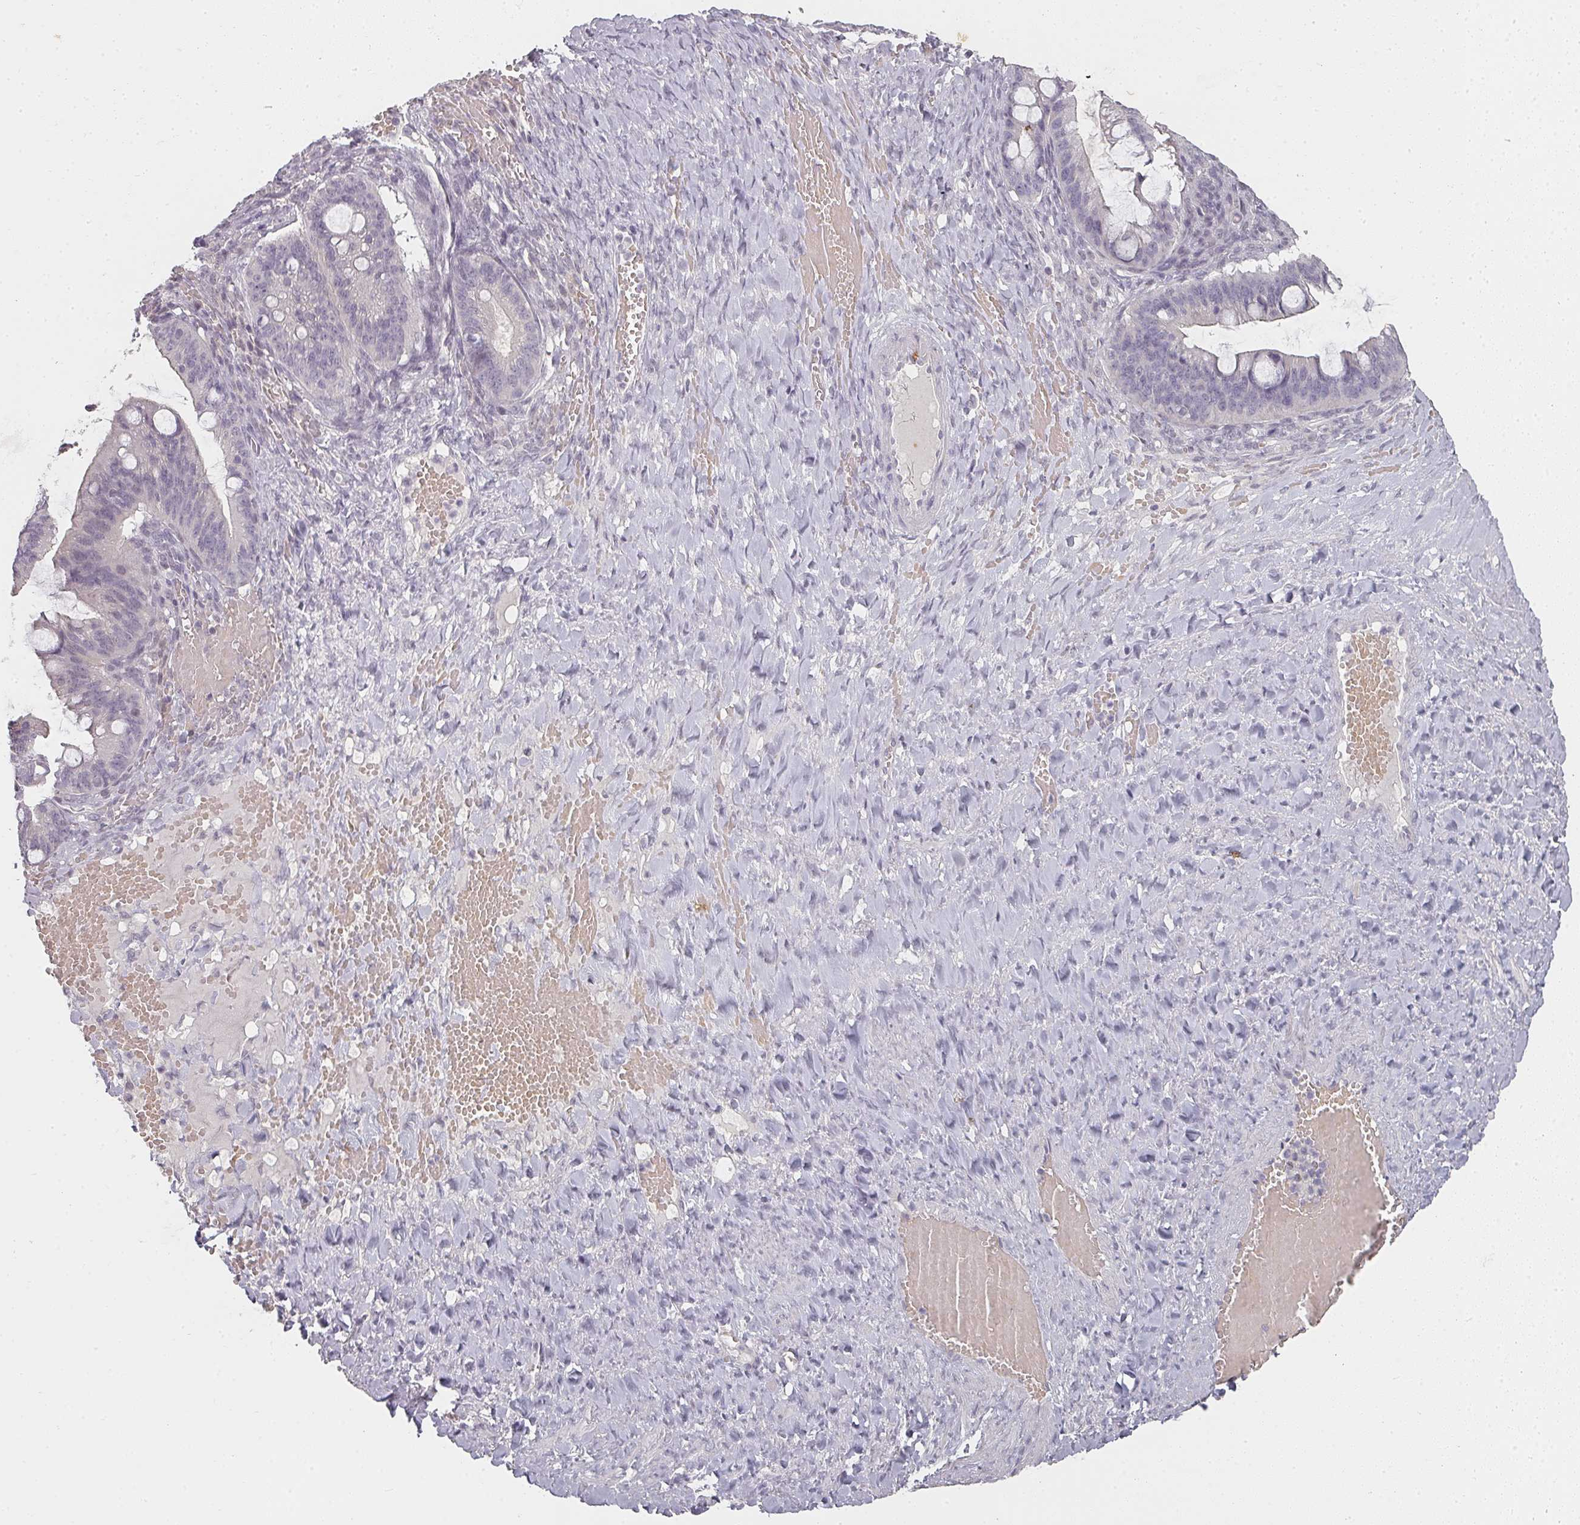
{"staining": {"intensity": "negative", "quantity": "none", "location": "none"}, "tissue": "ovarian cancer", "cell_type": "Tumor cells", "image_type": "cancer", "snomed": [{"axis": "morphology", "description": "Cystadenocarcinoma, mucinous, NOS"}, {"axis": "topography", "description": "Ovary"}], "caption": "Immunohistochemistry (IHC) image of neoplastic tissue: human mucinous cystadenocarcinoma (ovarian) stained with DAB reveals no significant protein positivity in tumor cells. Nuclei are stained in blue.", "gene": "SHISA2", "patient": {"sex": "female", "age": 73}}